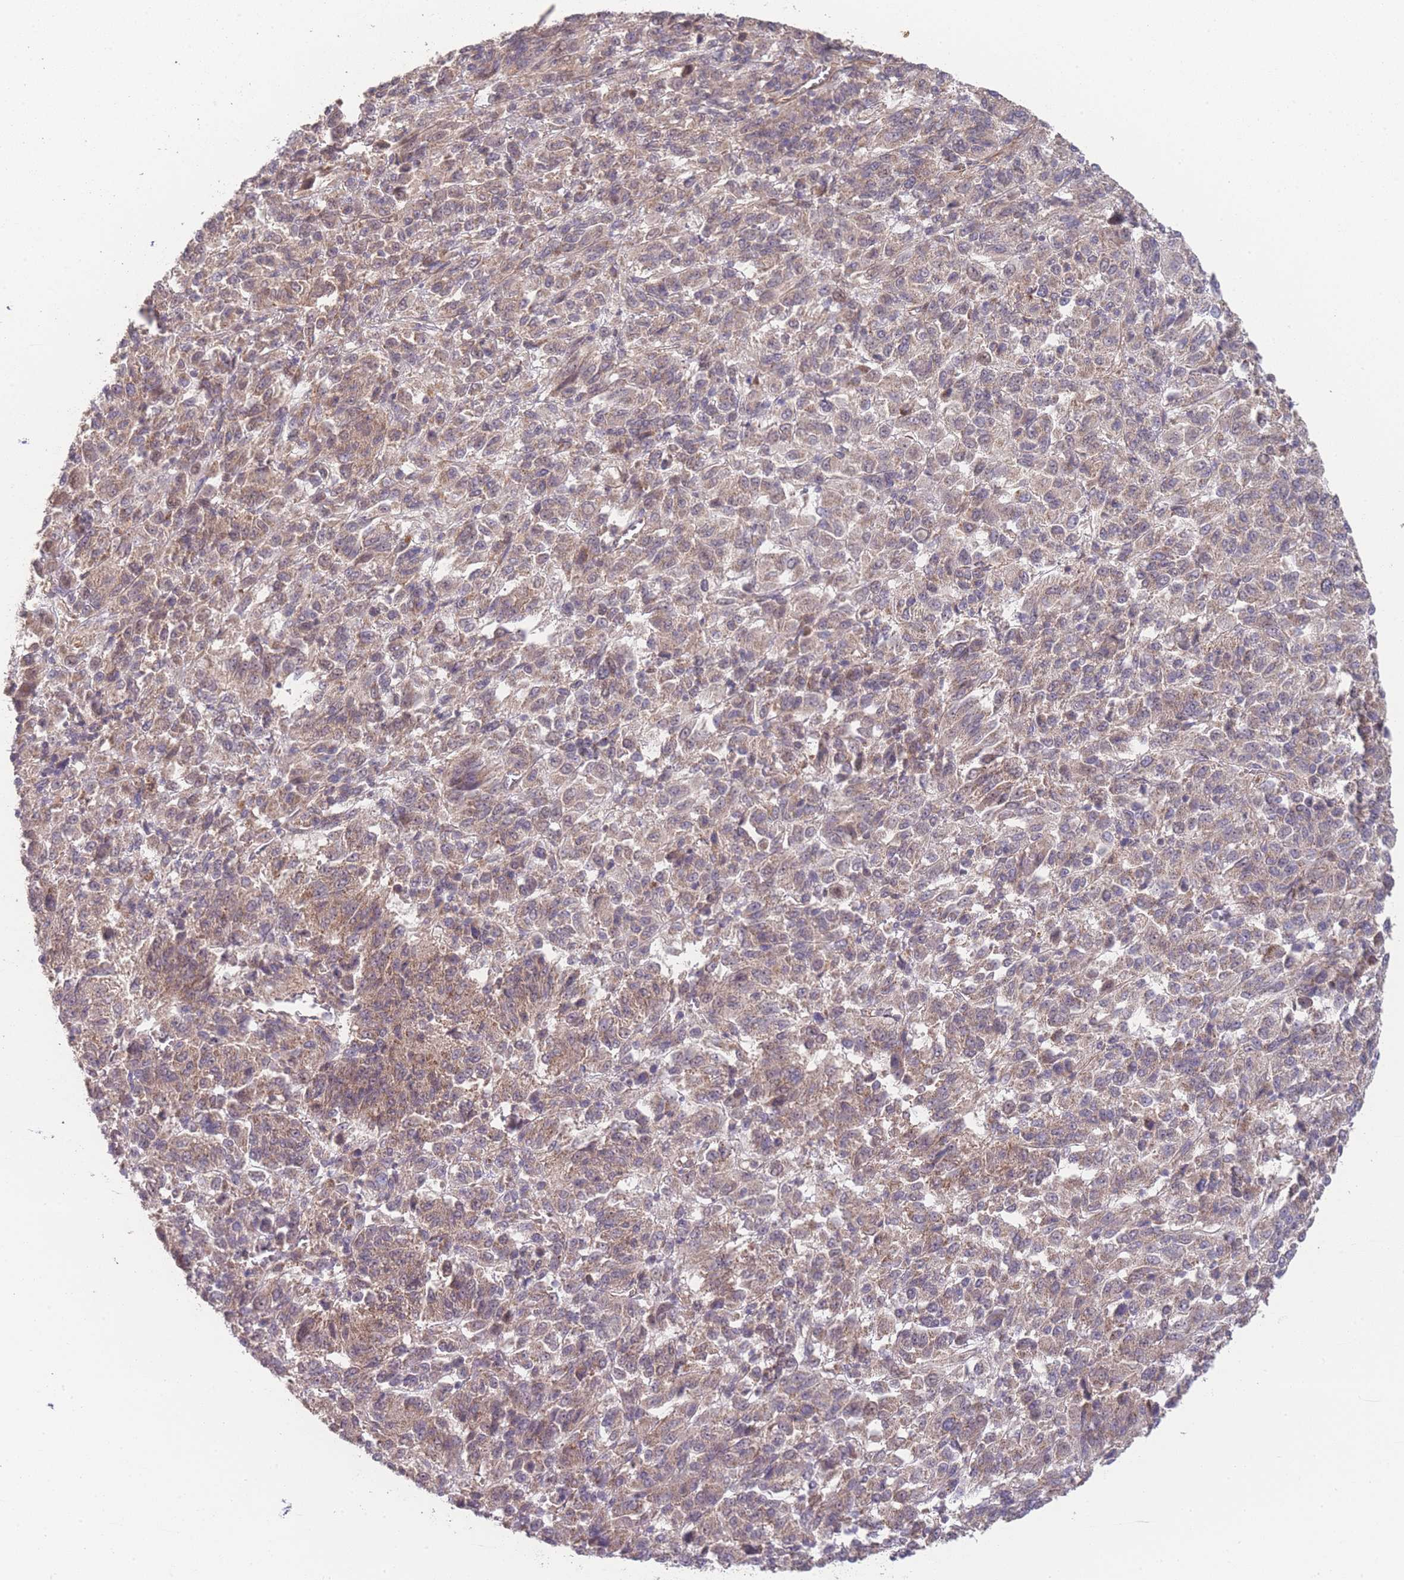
{"staining": {"intensity": "weak", "quantity": ">75%", "location": "cytoplasmic/membranous"}, "tissue": "melanoma", "cell_type": "Tumor cells", "image_type": "cancer", "snomed": [{"axis": "morphology", "description": "Malignant melanoma, Metastatic site"}, {"axis": "topography", "description": "Lung"}], "caption": "The photomicrograph reveals staining of melanoma, revealing weak cytoplasmic/membranous protein staining (brown color) within tumor cells. (brown staining indicates protein expression, while blue staining denotes nuclei).", "gene": "PXMP4", "patient": {"sex": "male", "age": 64}}